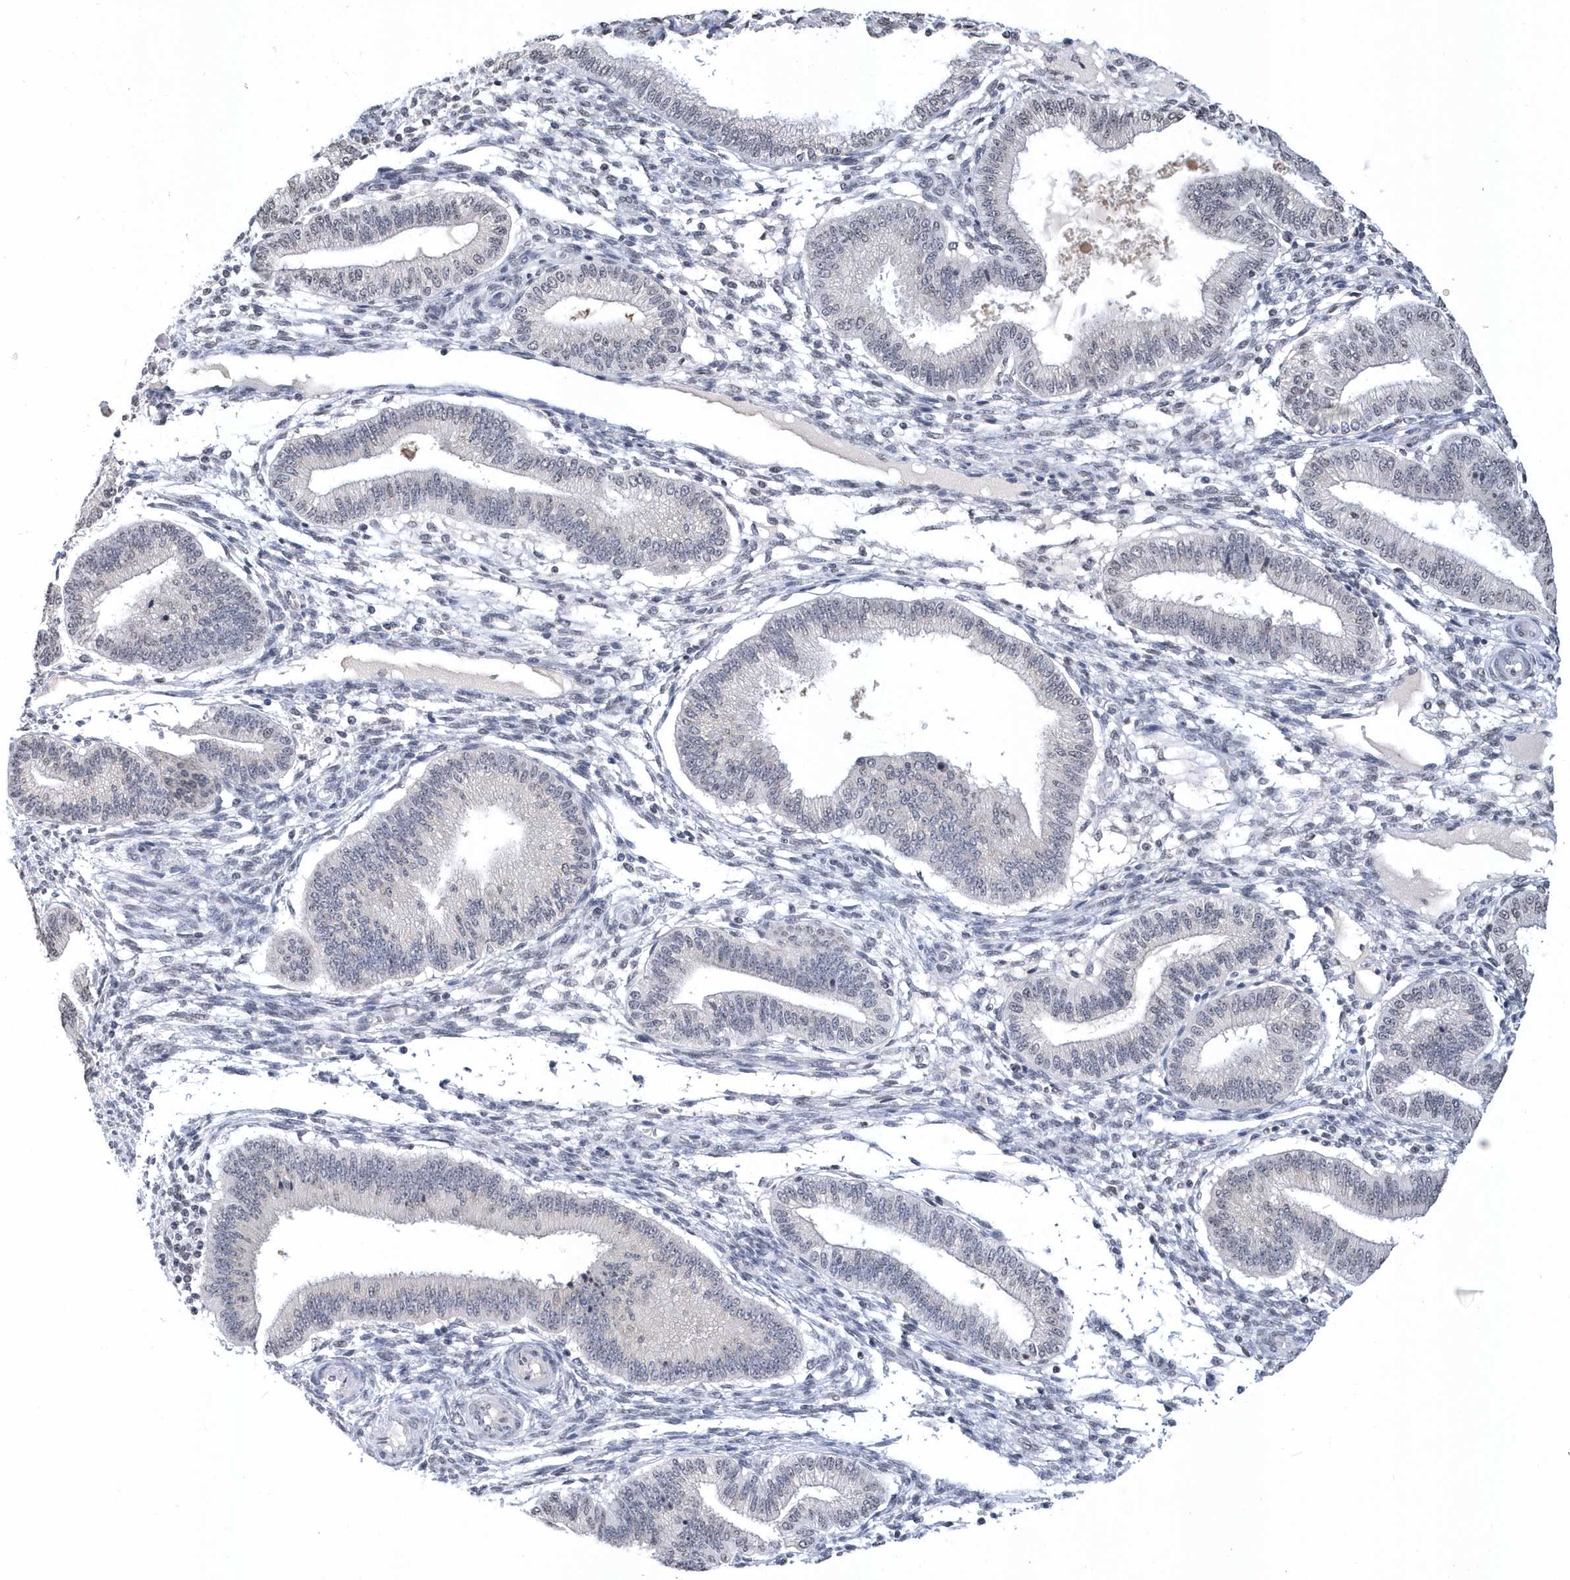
{"staining": {"intensity": "negative", "quantity": "none", "location": "none"}, "tissue": "endometrium", "cell_type": "Cells in endometrial stroma", "image_type": "normal", "snomed": [{"axis": "morphology", "description": "Normal tissue, NOS"}, {"axis": "topography", "description": "Endometrium"}], "caption": "This is an immunohistochemistry micrograph of normal human endometrium. There is no positivity in cells in endometrial stroma.", "gene": "VWA5B2", "patient": {"sex": "female", "age": 39}}